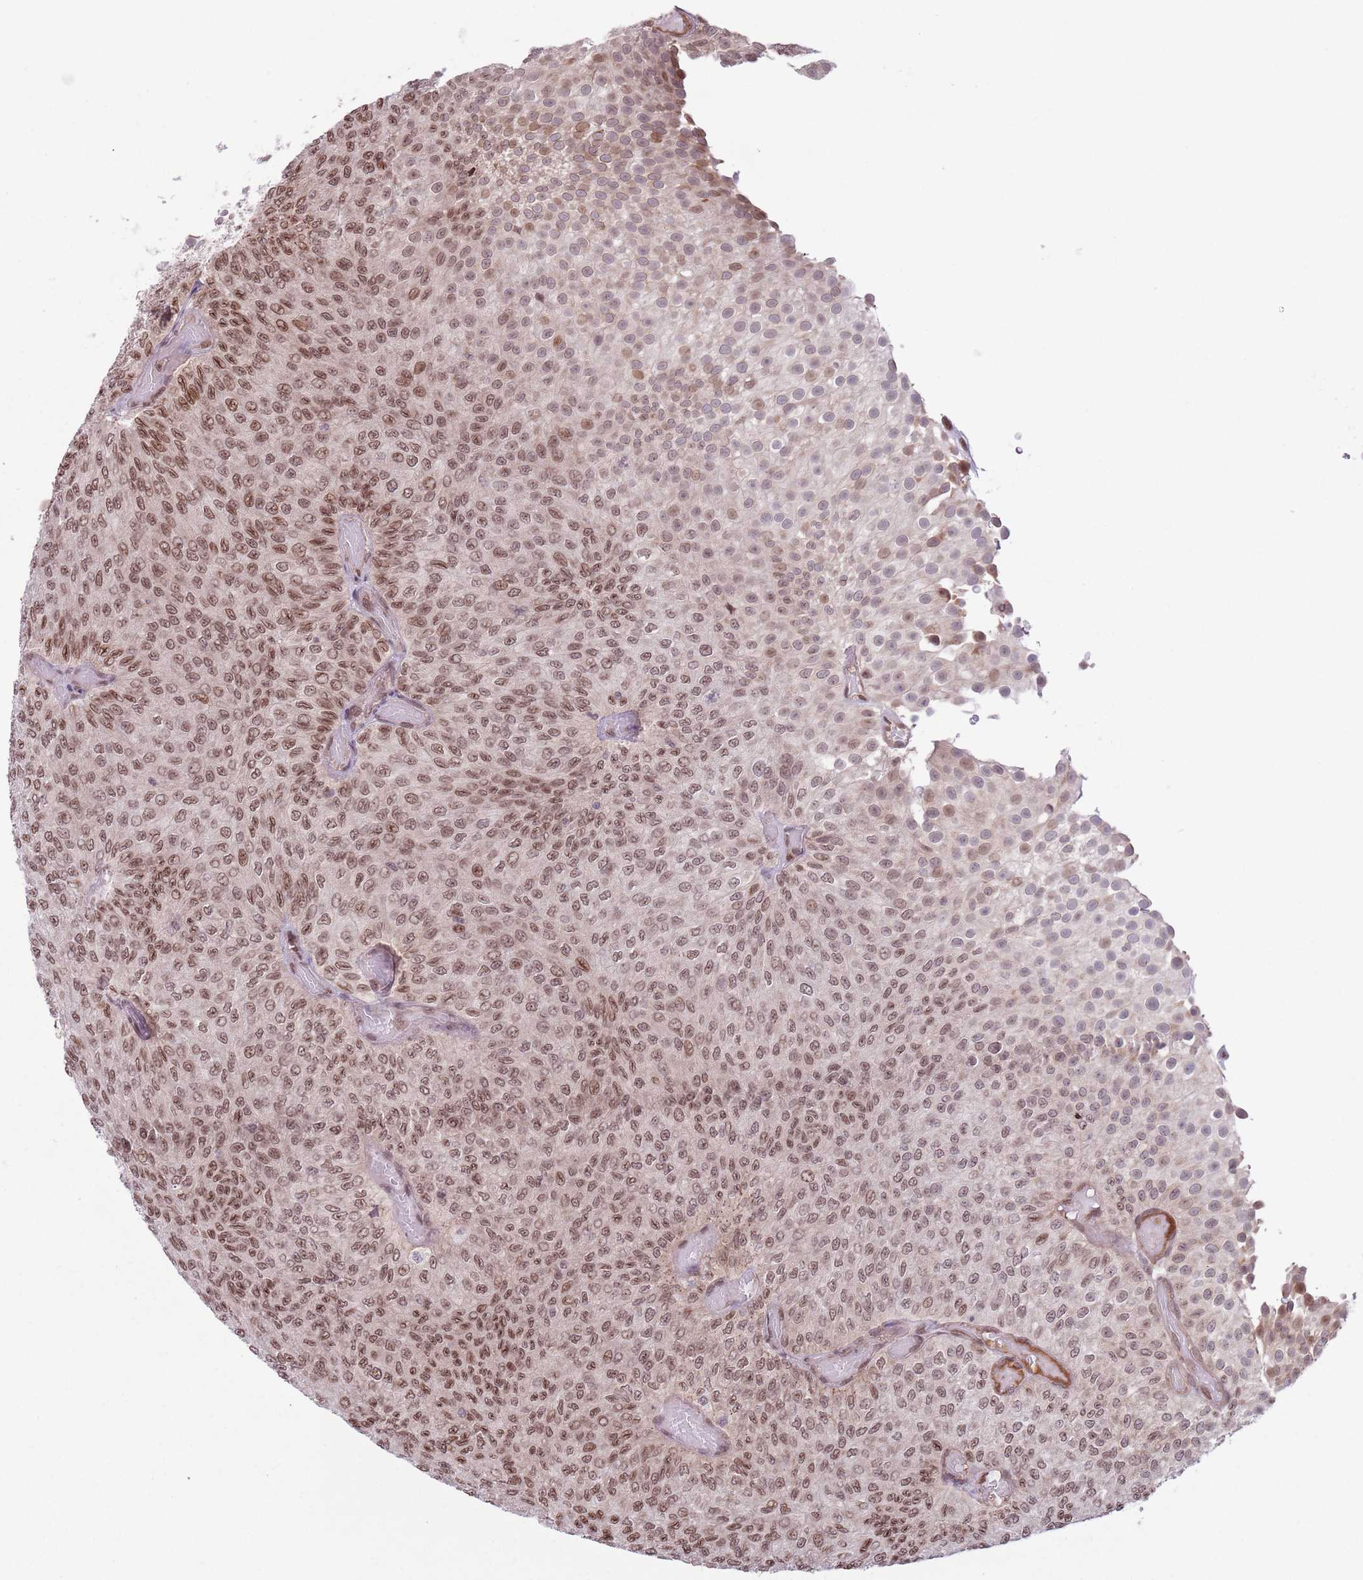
{"staining": {"intensity": "moderate", "quantity": ">75%", "location": "nuclear"}, "tissue": "urothelial cancer", "cell_type": "Tumor cells", "image_type": "cancer", "snomed": [{"axis": "morphology", "description": "Urothelial carcinoma, Low grade"}, {"axis": "topography", "description": "Urinary bladder"}], "caption": "Urothelial cancer stained for a protein (brown) shows moderate nuclear positive positivity in about >75% of tumor cells.", "gene": "SIPA1L3", "patient": {"sex": "male", "age": 78}}